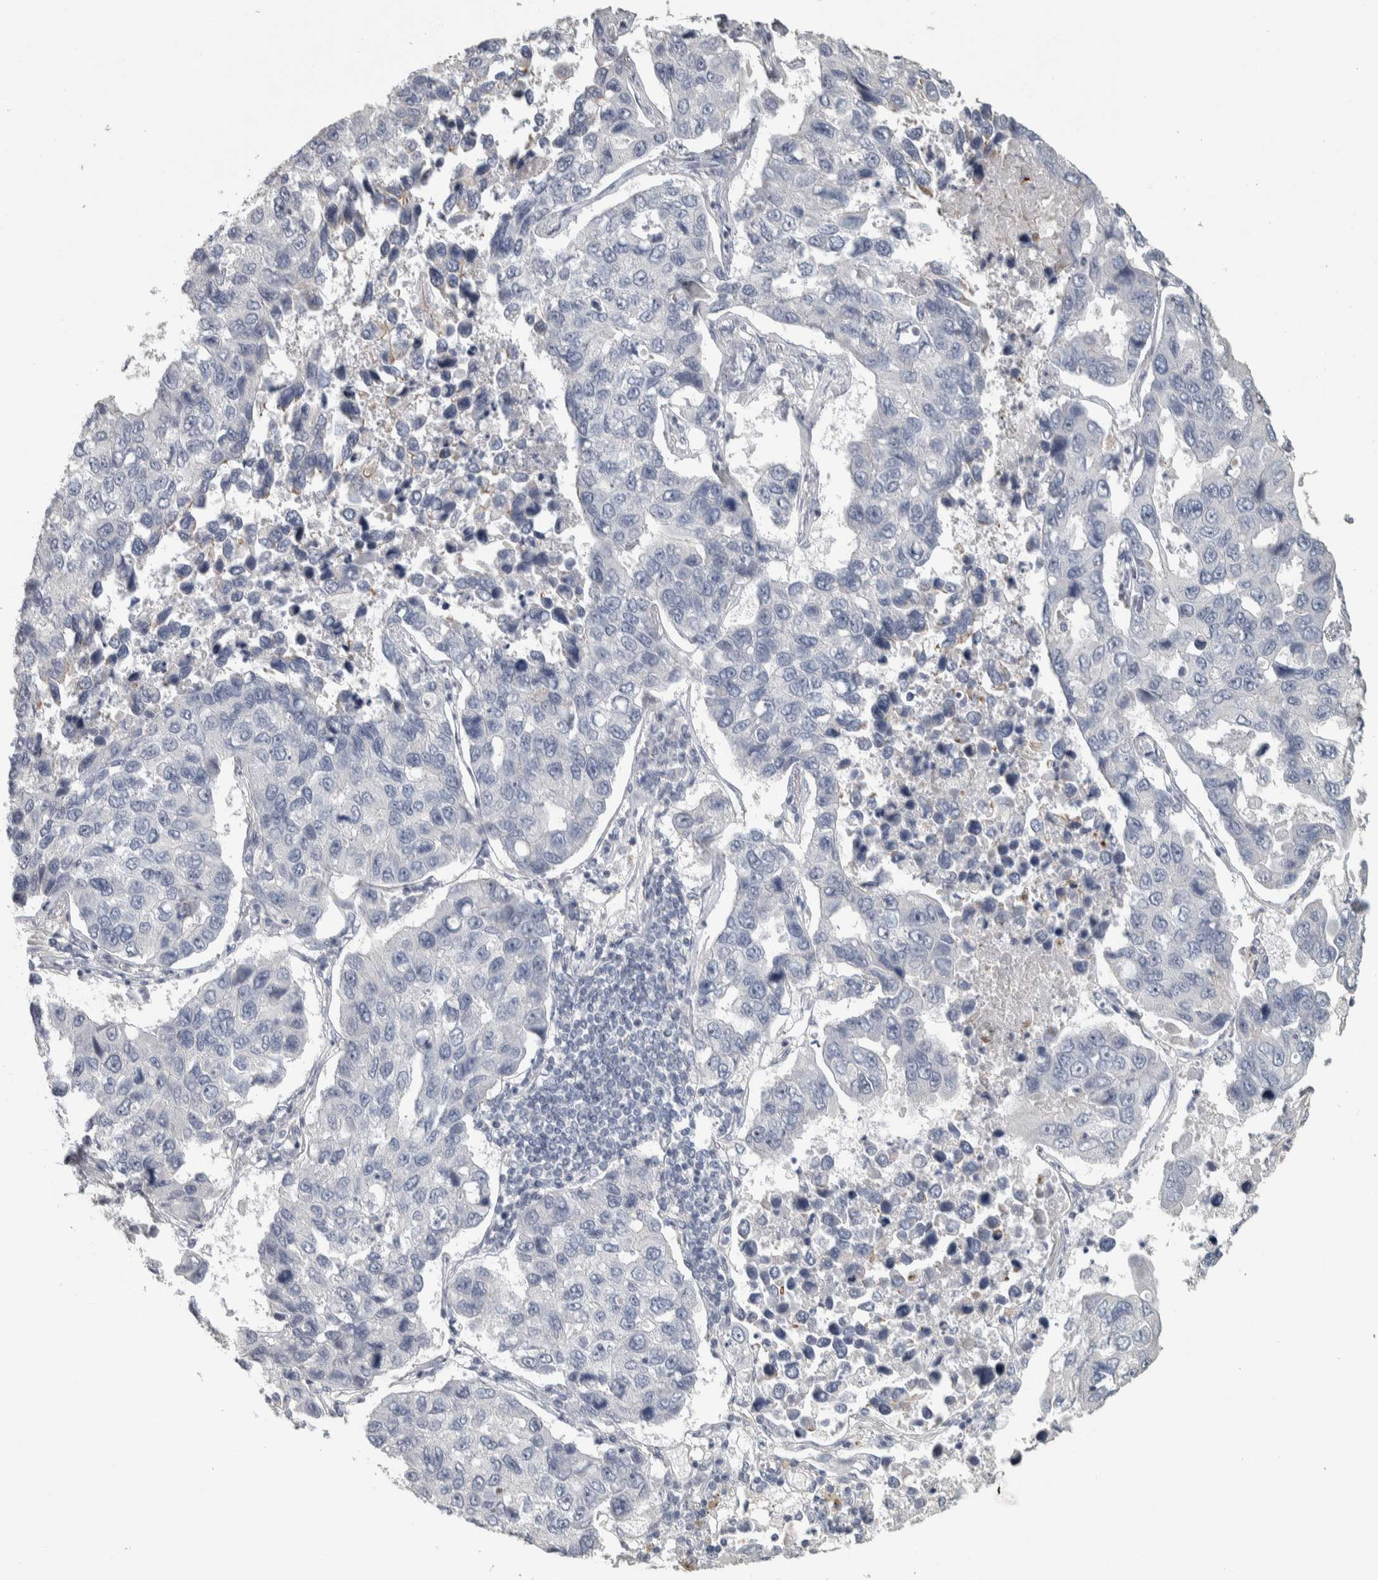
{"staining": {"intensity": "negative", "quantity": "none", "location": "none"}, "tissue": "lung cancer", "cell_type": "Tumor cells", "image_type": "cancer", "snomed": [{"axis": "morphology", "description": "Adenocarcinoma, NOS"}, {"axis": "topography", "description": "Lung"}], "caption": "Immunohistochemical staining of human lung cancer (adenocarcinoma) reveals no significant positivity in tumor cells.", "gene": "DCAF10", "patient": {"sex": "male", "age": 64}}